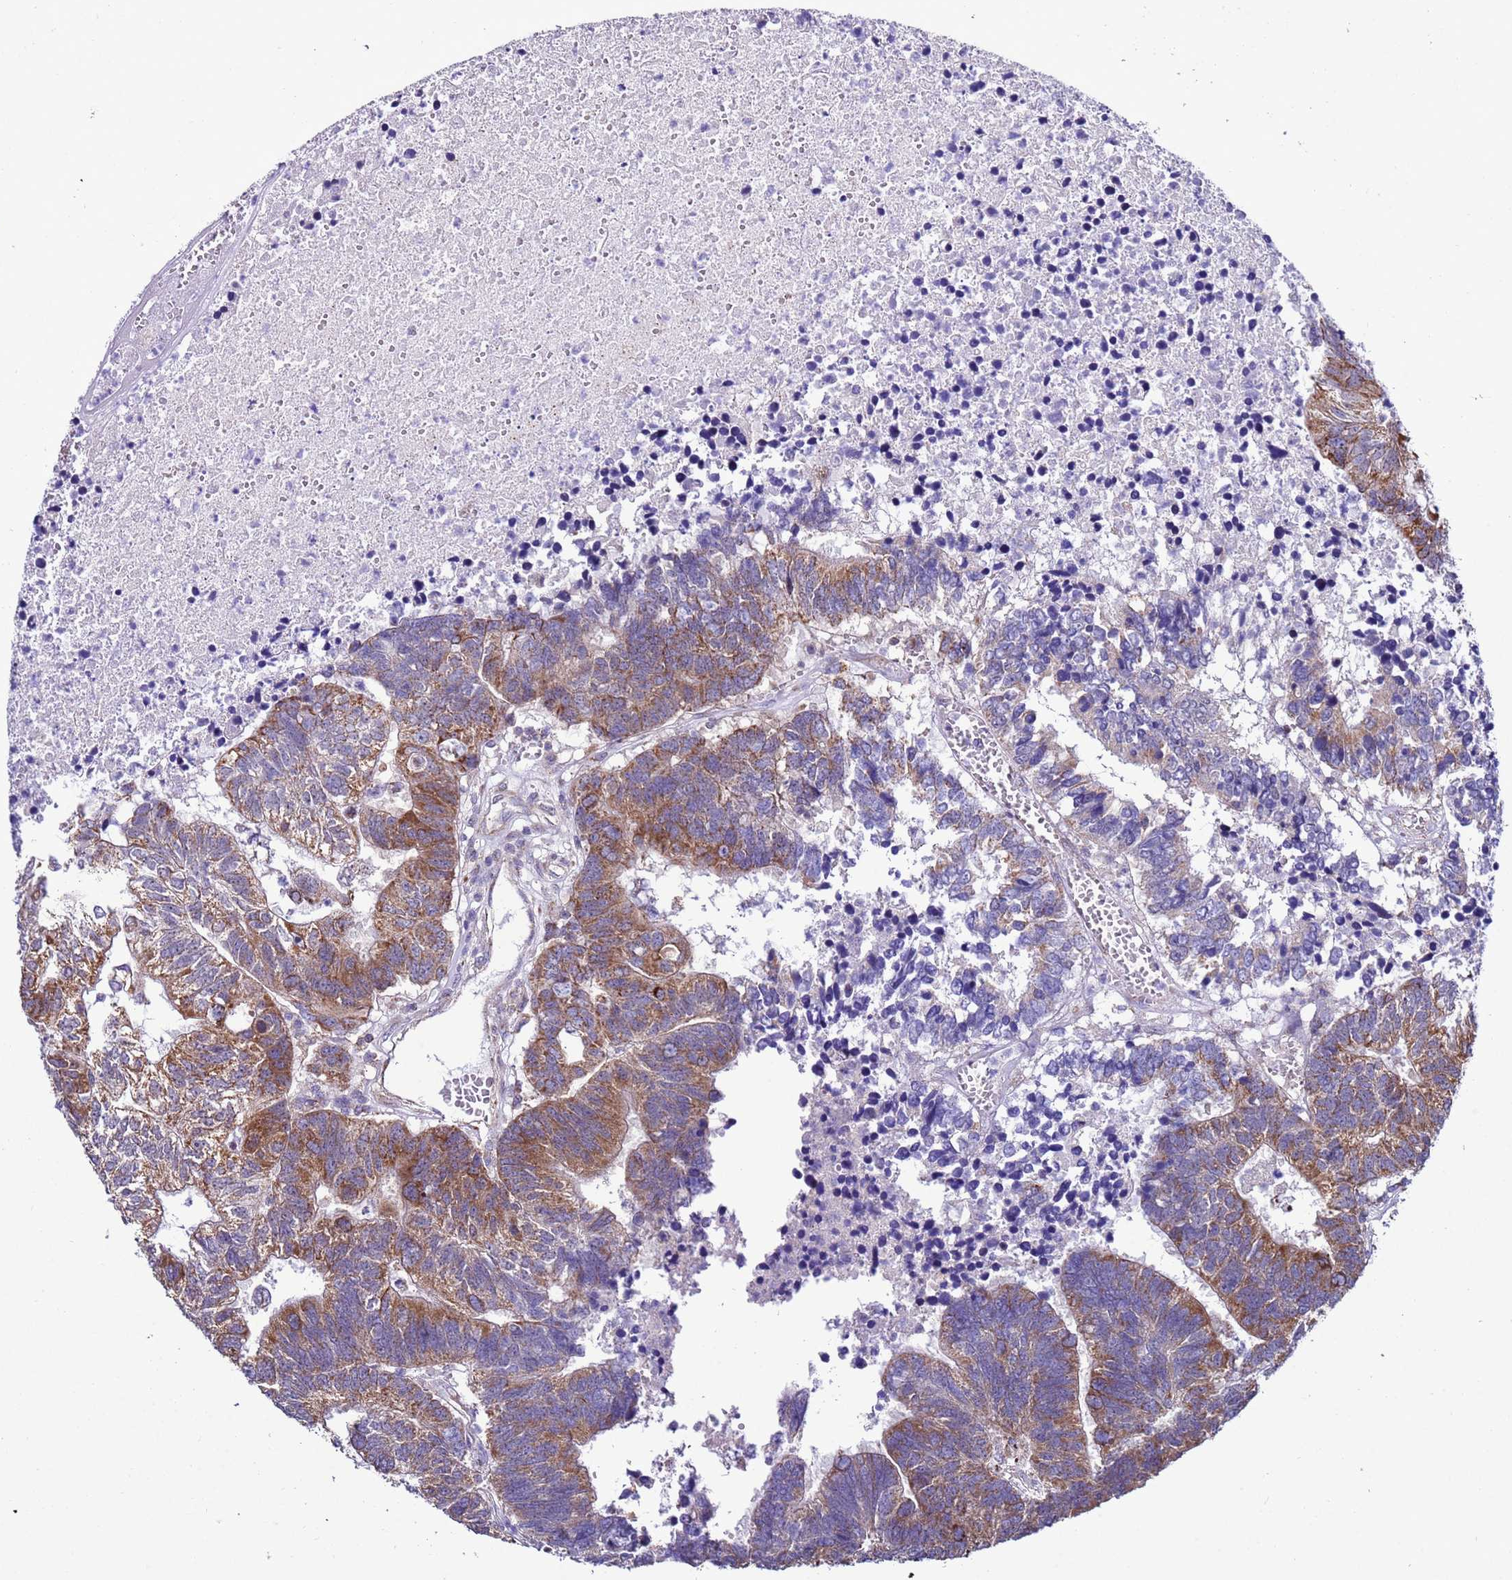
{"staining": {"intensity": "moderate", "quantity": ">75%", "location": "cytoplasmic/membranous"}, "tissue": "colorectal cancer", "cell_type": "Tumor cells", "image_type": "cancer", "snomed": [{"axis": "morphology", "description": "Adenocarcinoma, NOS"}, {"axis": "topography", "description": "Colon"}], "caption": "Immunohistochemical staining of human adenocarcinoma (colorectal) displays medium levels of moderate cytoplasmic/membranous protein positivity in approximately >75% of tumor cells. (Stains: DAB (3,3'-diaminobenzidine) in brown, nuclei in blue, Microscopy: brightfield microscopy at high magnification).", "gene": "AHI1", "patient": {"sex": "female", "age": 48}}